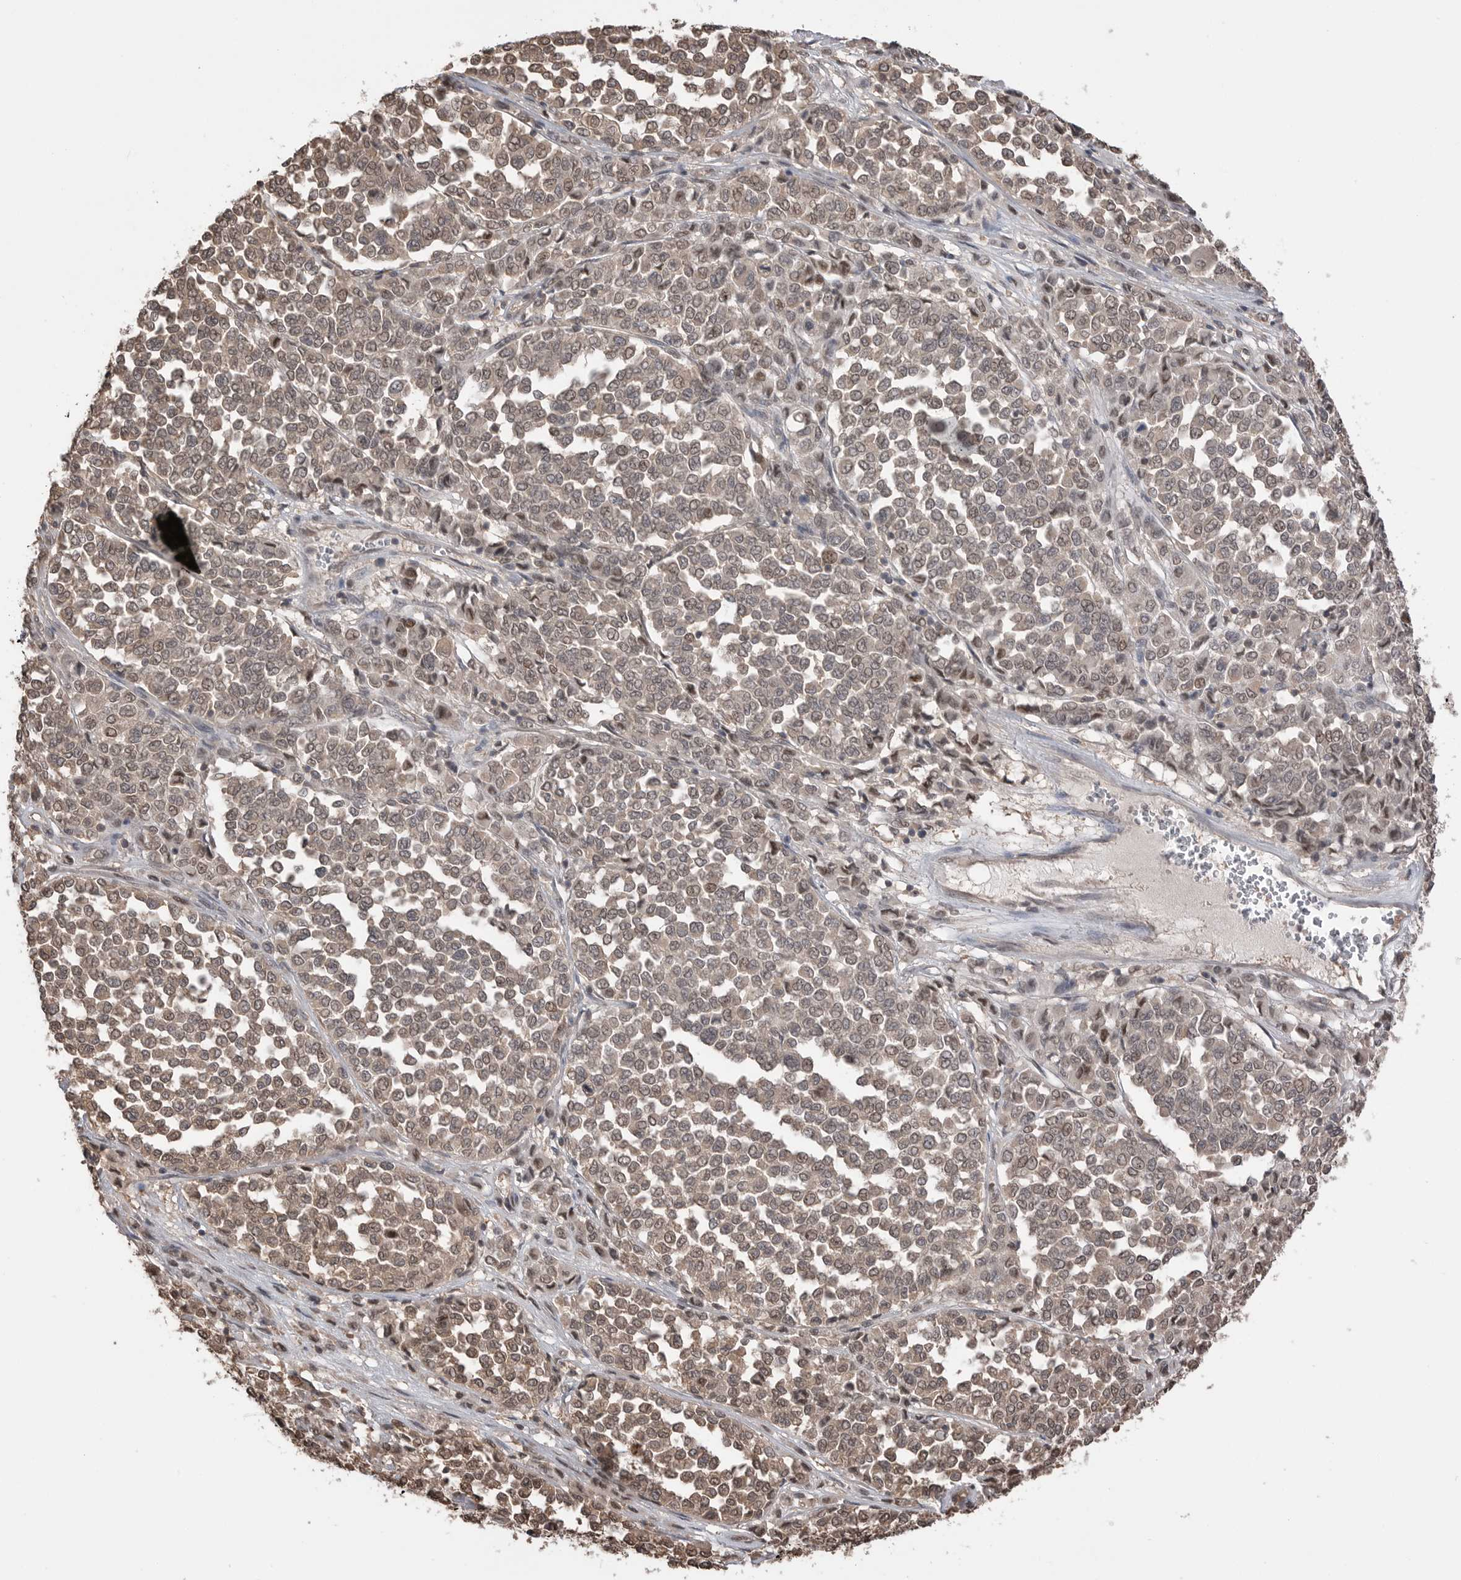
{"staining": {"intensity": "weak", "quantity": "25%-75%", "location": "nuclear"}, "tissue": "melanoma", "cell_type": "Tumor cells", "image_type": "cancer", "snomed": [{"axis": "morphology", "description": "Malignant melanoma, Metastatic site"}, {"axis": "topography", "description": "Pancreas"}], "caption": "High-magnification brightfield microscopy of melanoma stained with DAB (brown) and counterstained with hematoxylin (blue). tumor cells exhibit weak nuclear positivity is appreciated in about25%-75% of cells.", "gene": "PEAK1", "patient": {"sex": "female", "age": 30}}